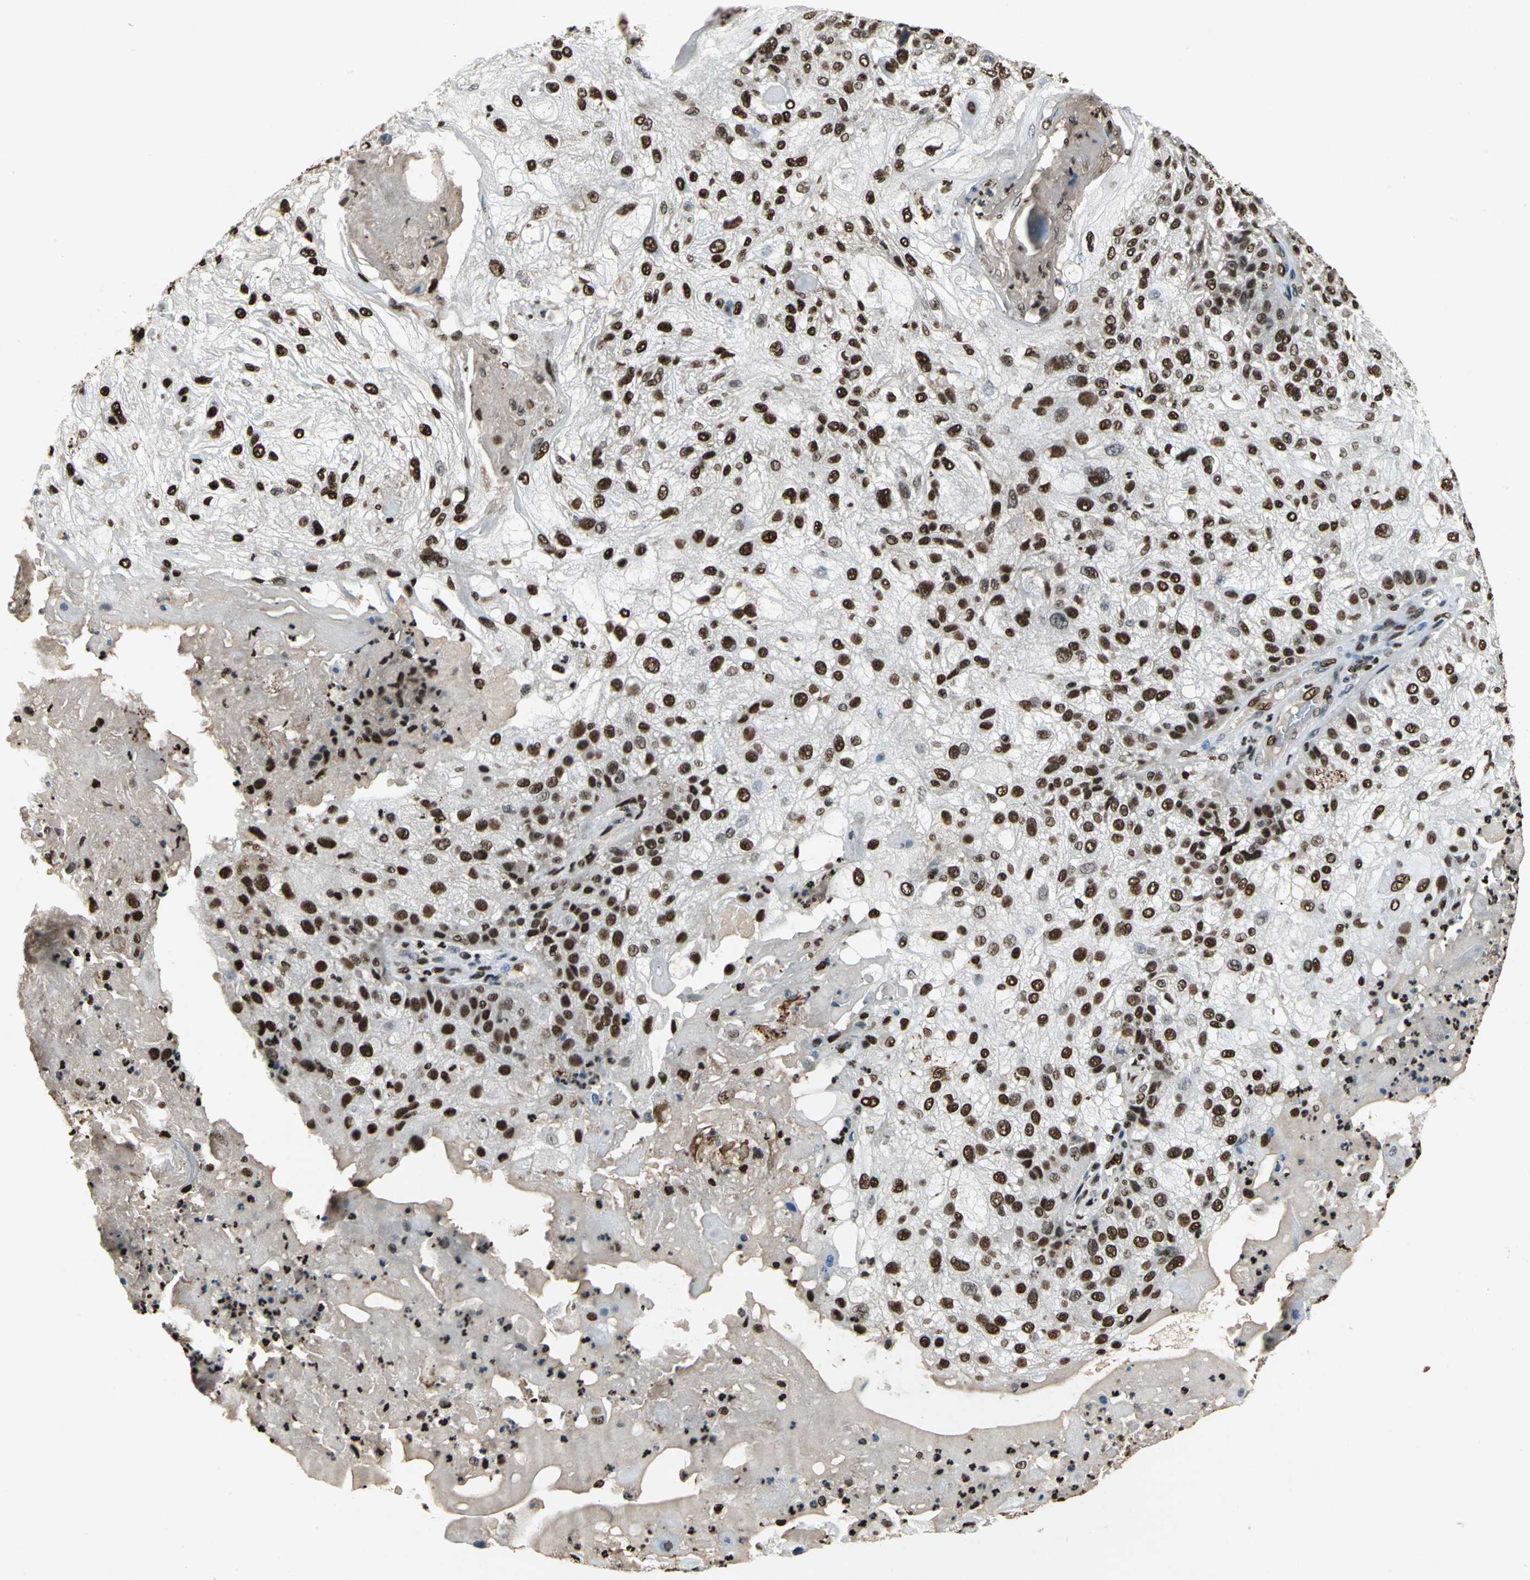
{"staining": {"intensity": "strong", "quantity": ">75%", "location": "nuclear"}, "tissue": "skin cancer", "cell_type": "Tumor cells", "image_type": "cancer", "snomed": [{"axis": "morphology", "description": "Normal tissue, NOS"}, {"axis": "morphology", "description": "Squamous cell carcinoma, NOS"}, {"axis": "topography", "description": "Skin"}], "caption": "Human skin cancer (squamous cell carcinoma) stained for a protein (brown) reveals strong nuclear positive staining in approximately >75% of tumor cells.", "gene": "ANP32A", "patient": {"sex": "female", "age": 83}}